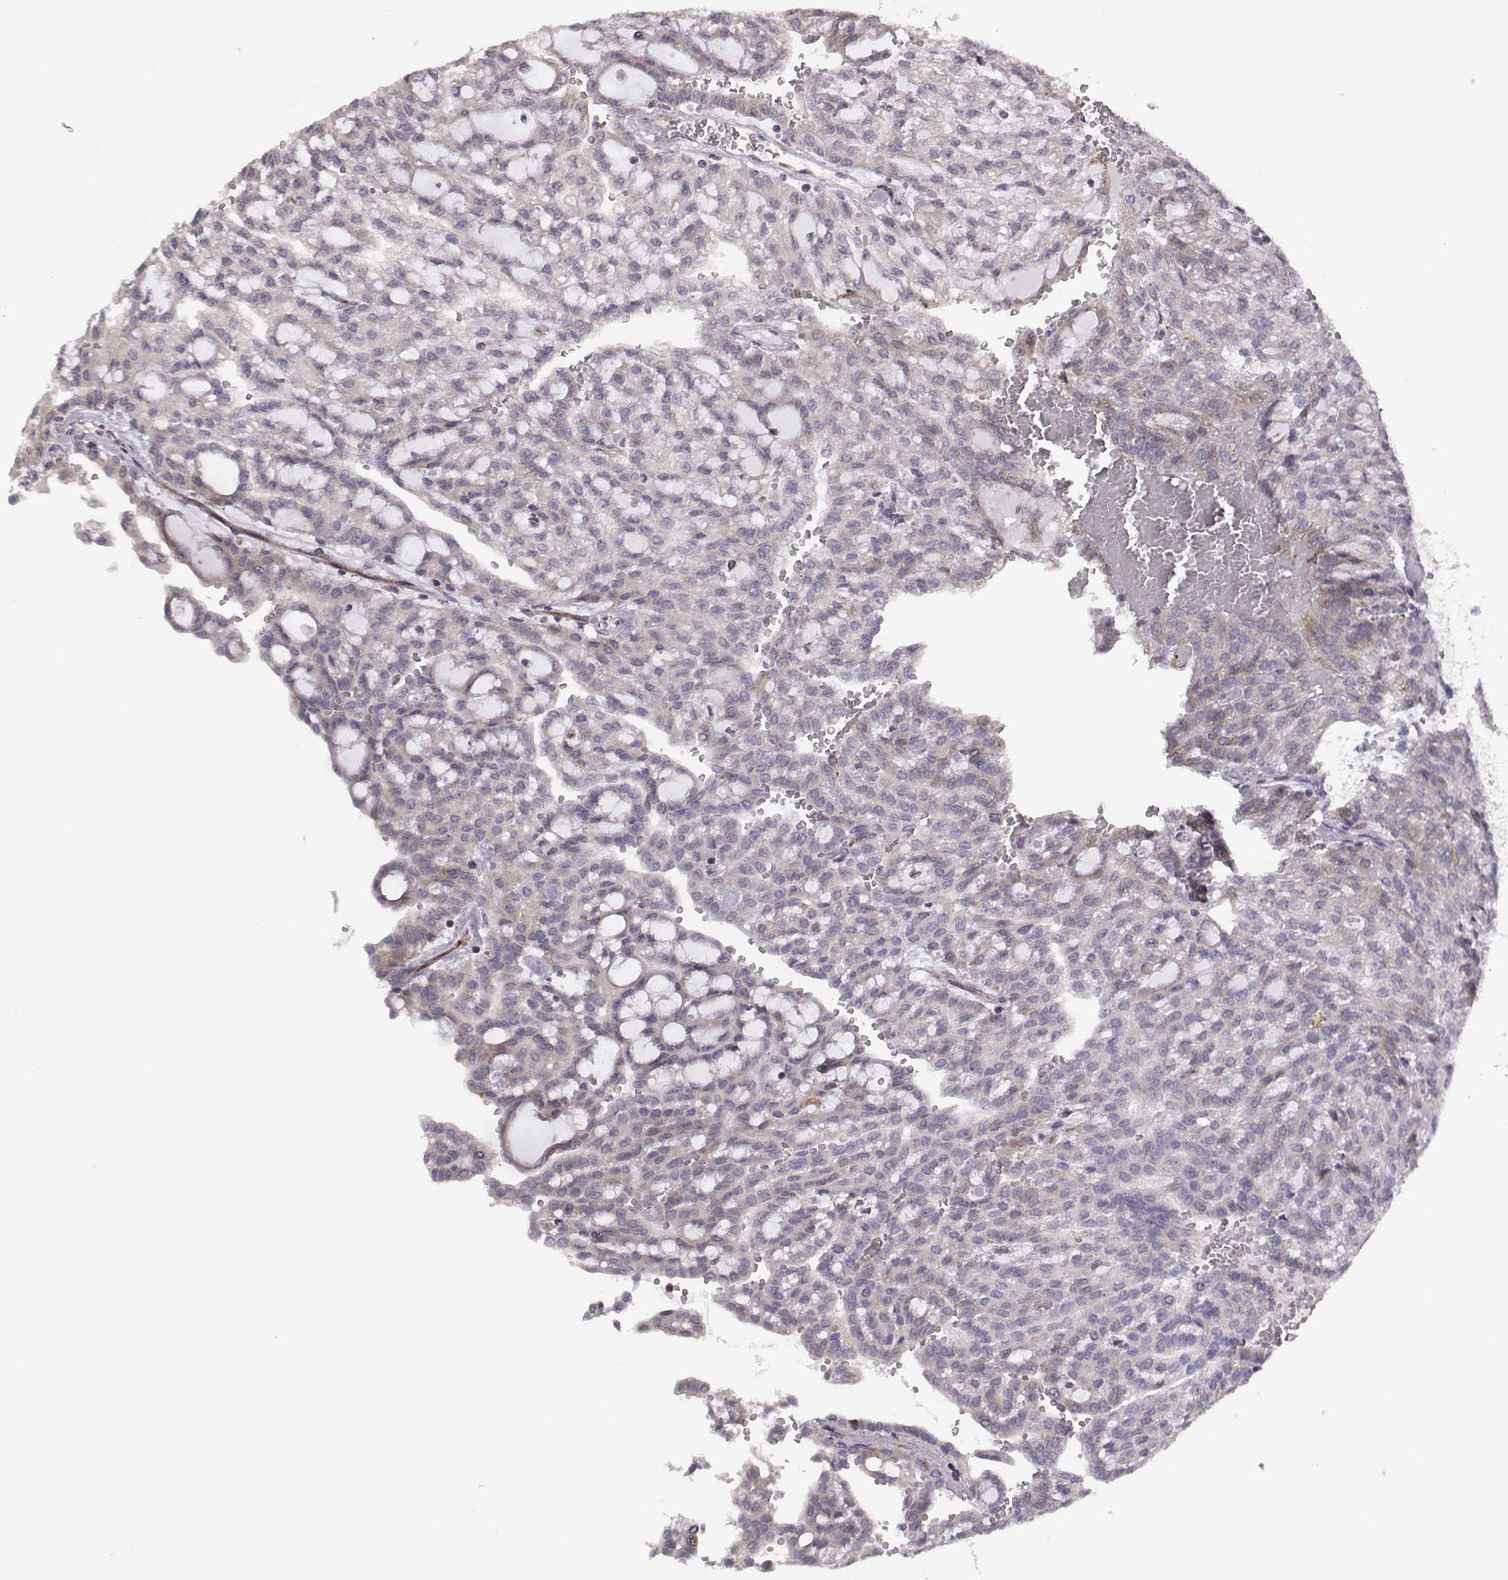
{"staining": {"intensity": "moderate", "quantity": "25%-75%", "location": "cytoplasmic/membranous"}, "tissue": "renal cancer", "cell_type": "Tumor cells", "image_type": "cancer", "snomed": [{"axis": "morphology", "description": "Adenocarcinoma, NOS"}, {"axis": "topography", "description": "Kidney"}], "caption": "A high-resolution image shows immunohistochemistry staining of renal cancer, which exhibits moderate cytoplasmic/membranous positivity in about 25%-75% of tumor cells.", "gene": "SELENOI", "patient": {"sex": "male", "age": 63}}